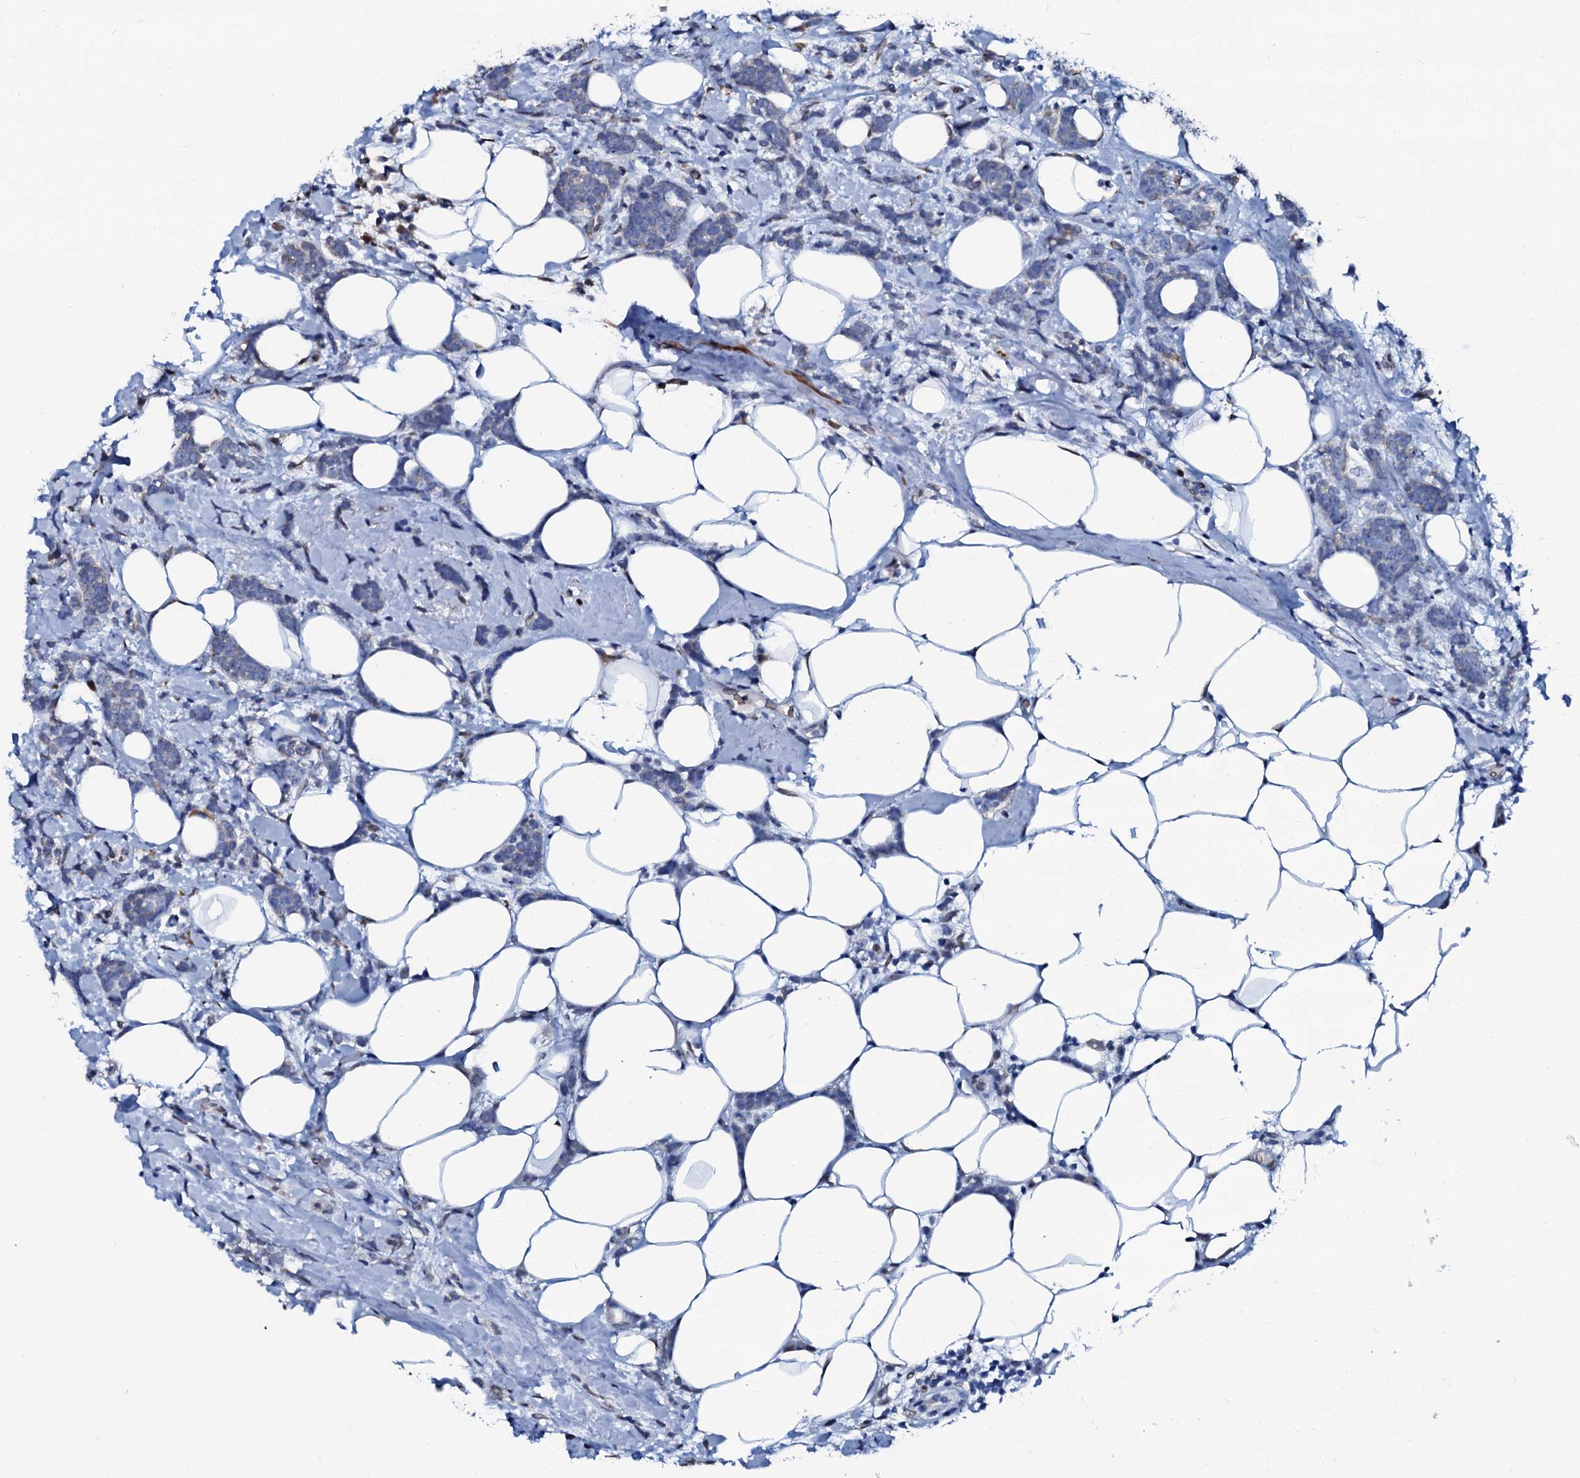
{"staining": {"intensity": "negative", "quantity": "none", "location": "none"}, "tissue": "breast cancer", "cell_type": "Tumor cells", "image_type": "cancer", "snomed": [{"axis": "morphology", "description": "Lobular carcinoma"}, {"axis": "topography", "description": "Breast"}], "caption": "IHC of human breast cancer (lobular carcinoma) reveals no staining in tumor cells. Nuclei are stained in blue.", "gene": "NRP2", "patient": {"sex": "female", "age": 58}}